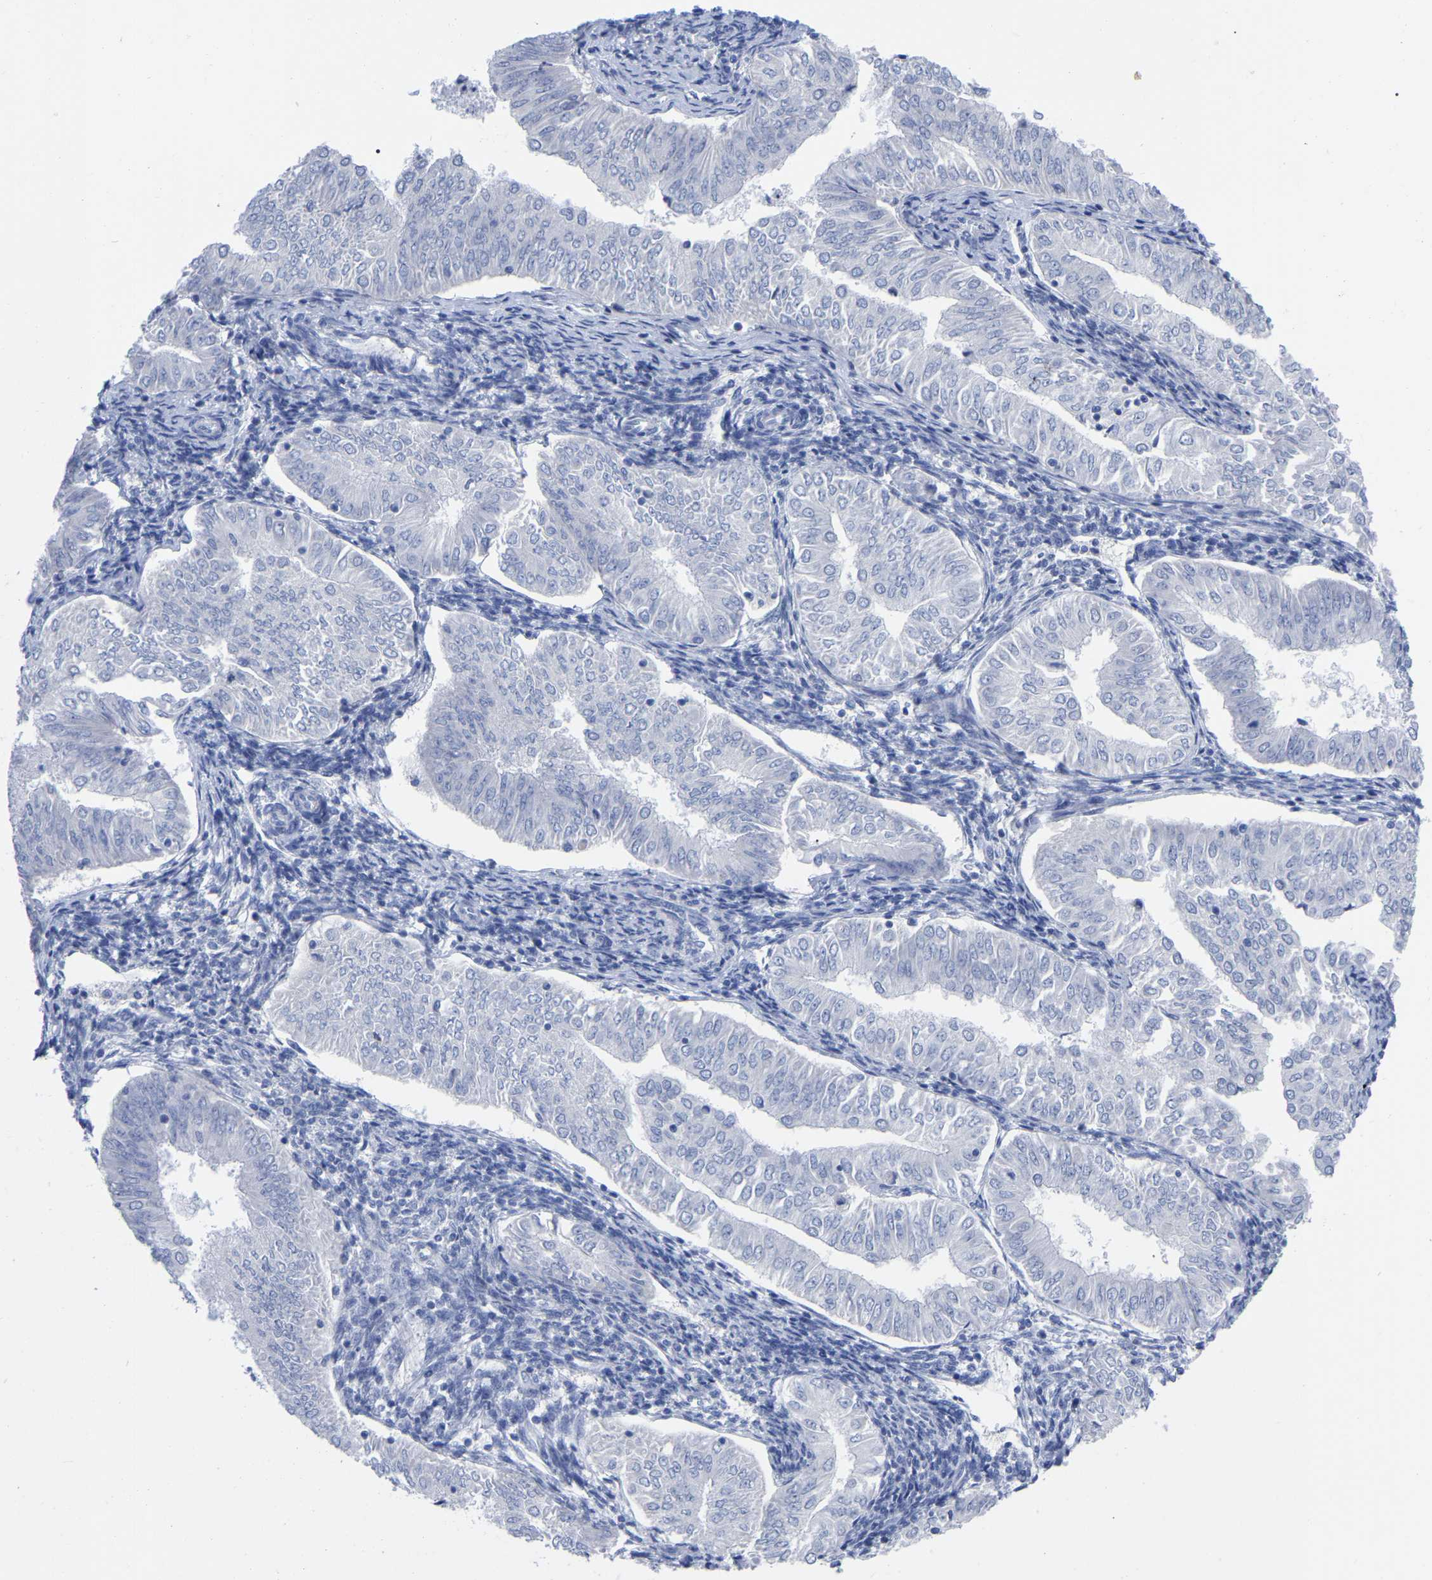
{"staining": {"intensity": "negative", "quantity": "none", "location": "none"}, "tissue": "endometrial cancer", "cell_type": "Tumor cells", "image_type": "cancer", "snomed": [{"axis": "morphology", "description": "Normal tissue, NOS"}, {"axis": "morphology", "description": "Adenocarcinoma, NOS"}, {"axis": "topography", "description": "Endometrium"}], "caption": "Immunohistochemical staining of human endometrial cancer exhibits no significant staining in tumor cells.", "gene": "HAPLN1", "patient": {"sex": "female", "age": 53}}